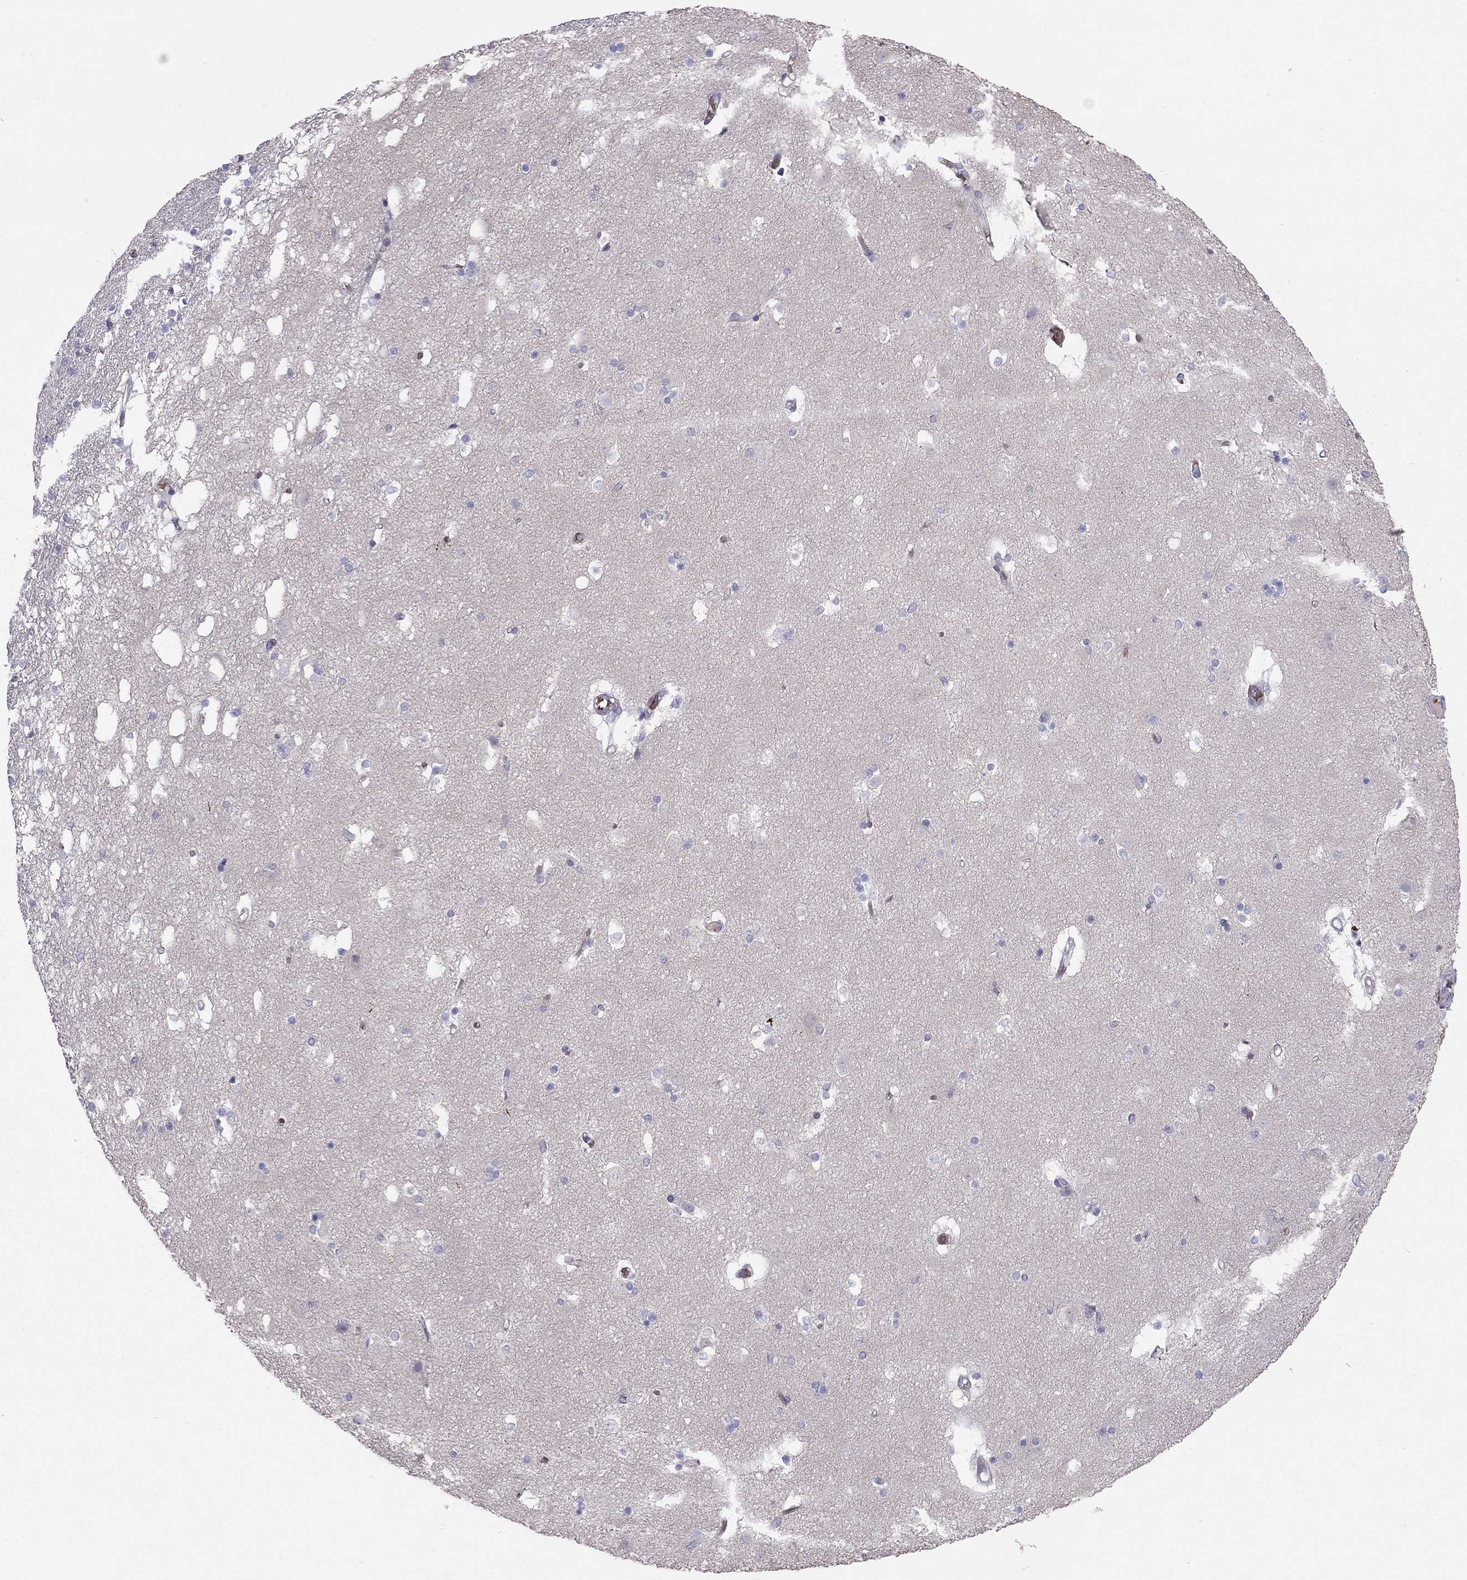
{"staining": {"intensity": "negative", "quantity": "none", "location": "none"}, "tissue": "caudate", "cell_type": "Glial cells", "image_type": "normal", "snomed": [{"axis": "morphology", "description": "Normal tissue, NOS"}, {"axis": "topography", "description": "Lateral ventricle wall"}], "caption": "DAB immunohistochemical staining of normal caudate reveals no significant positivity in glial cells.", "gene": "FRMD1", "patient": {"sex": "male", "age": 51}}